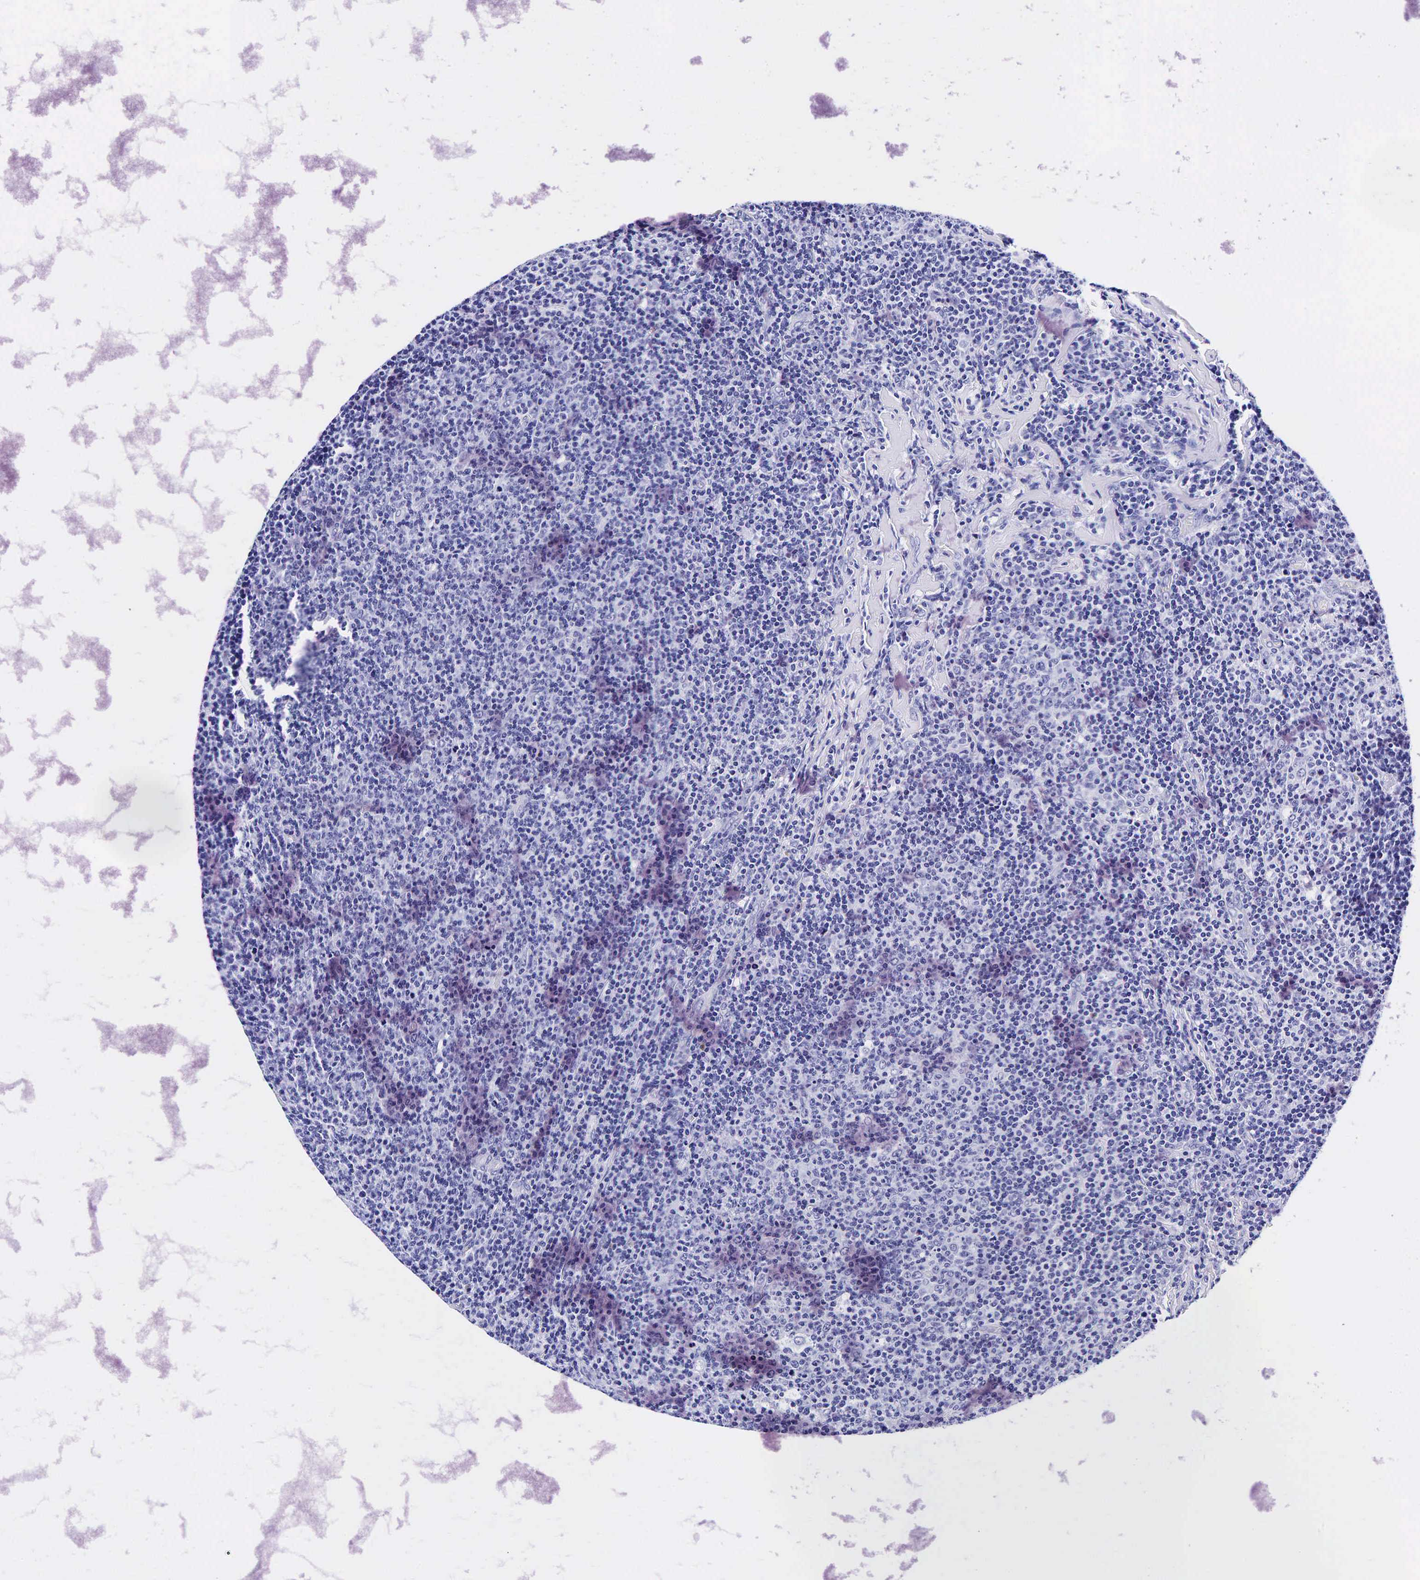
{"staining": {"intensity": "negative", "quantity": "none", "location": "none"}, "tissue": "lymphoma", "cell_type": "Tumor cells", "image_type": "cancer", "snomed": [{"axis": "morphology", "description": "Malignant lymphoma, non-Hodgkin's type, Low grade"}, {"axis": "topography", "description": "Lymph node"}], "caption": "This is an immunohistochemistry (IHC) histopathology image of lymphoma. There is no staining in tumor cells.", "gene": "GCG", "patient": {"sex": "male", "age": 74}}